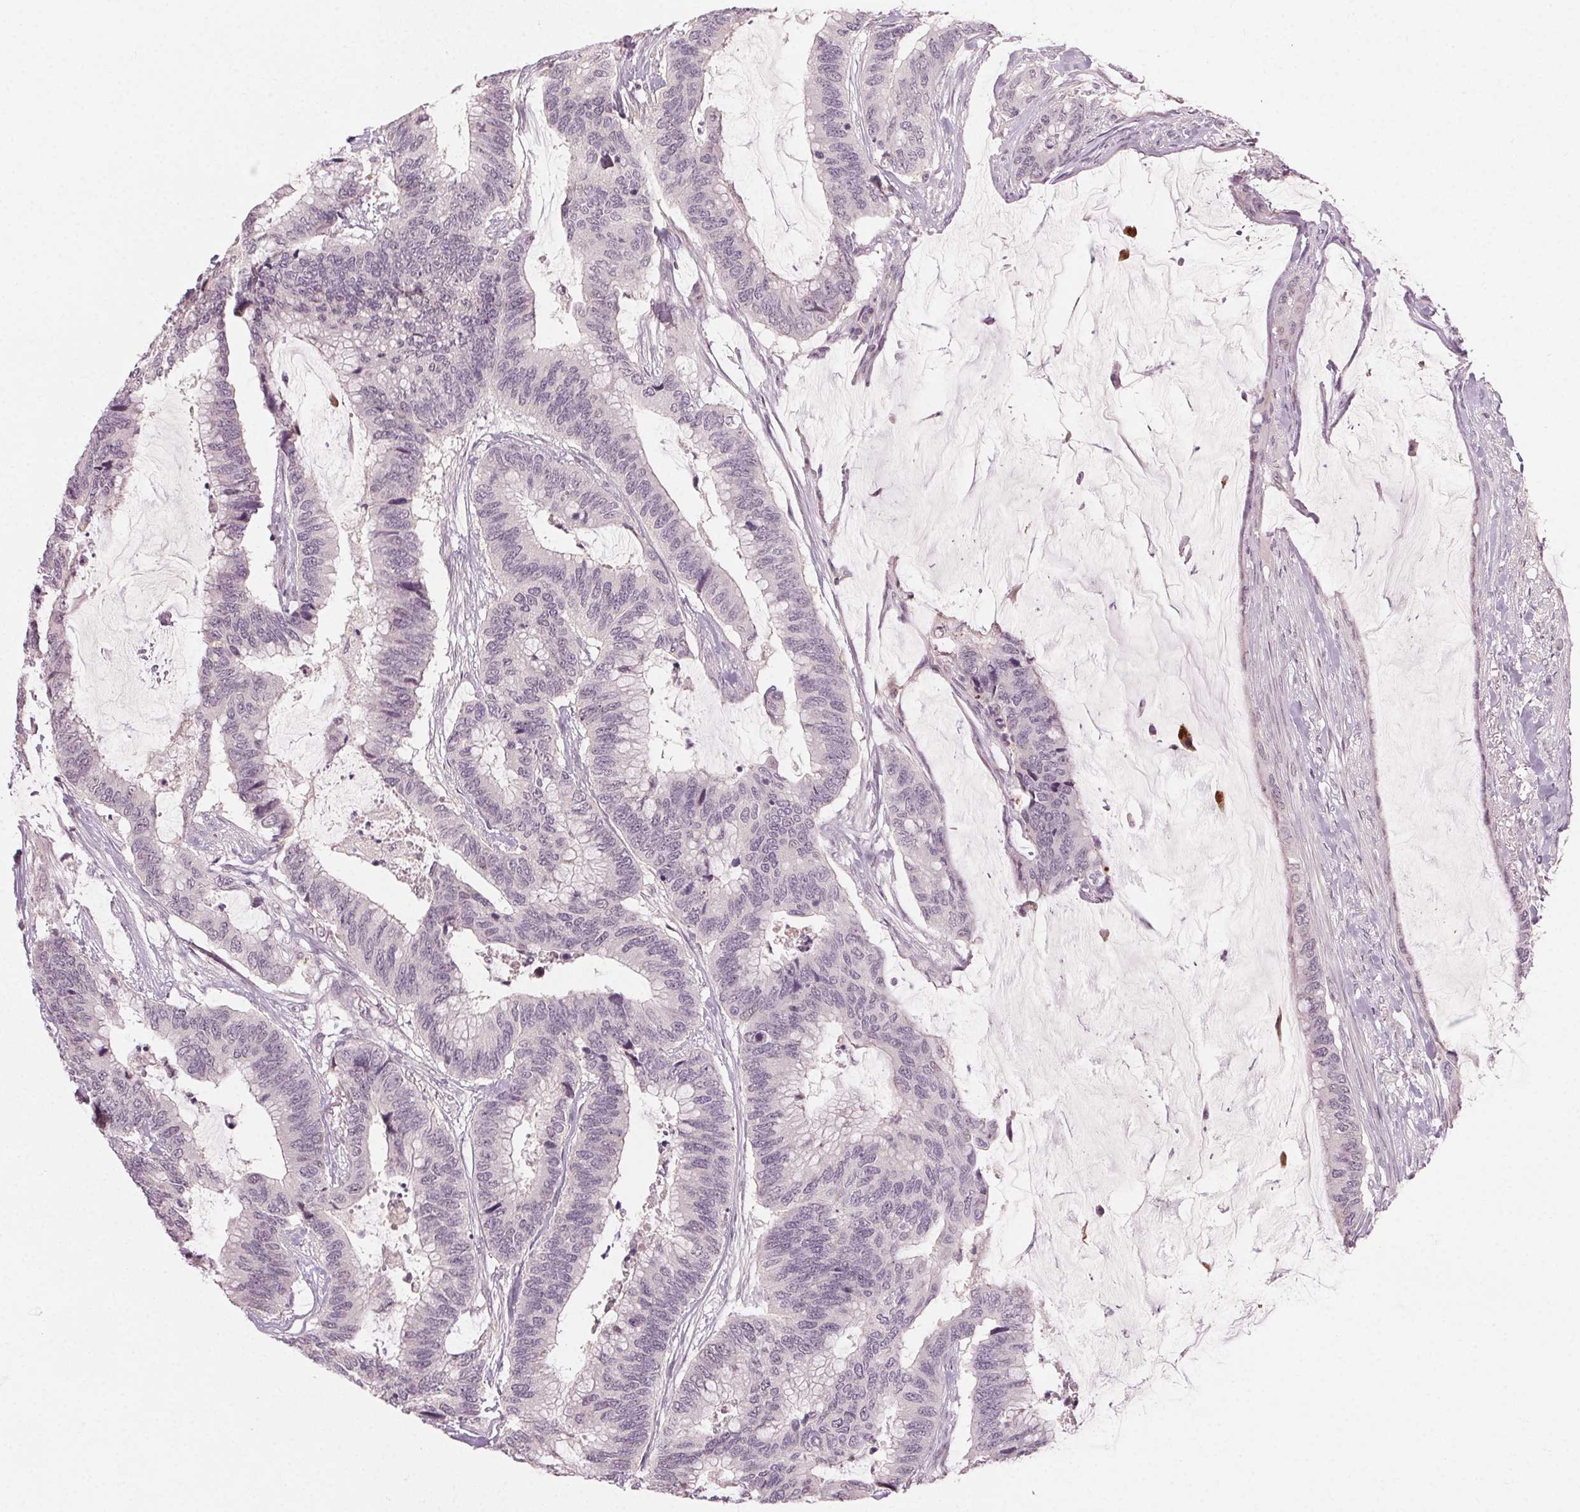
{"staining": {"intensity": "negative", "quantity": "none", "location": "none"}, "tissue": "colorectal cancer", "cell_type": "Tumor cells", "image_type": "cancer", "snomed": [{"axis": "morphology", "description": "Adenocarcinoma, NOS"}, {"axis": "topography", "description": "Rectum"}], "caption": "Histopathology image shows no protein expression in tumor cells of colorectal cancer tissue.", "gene": "TUB", "patient": {"sex": "female", "age": 59}}